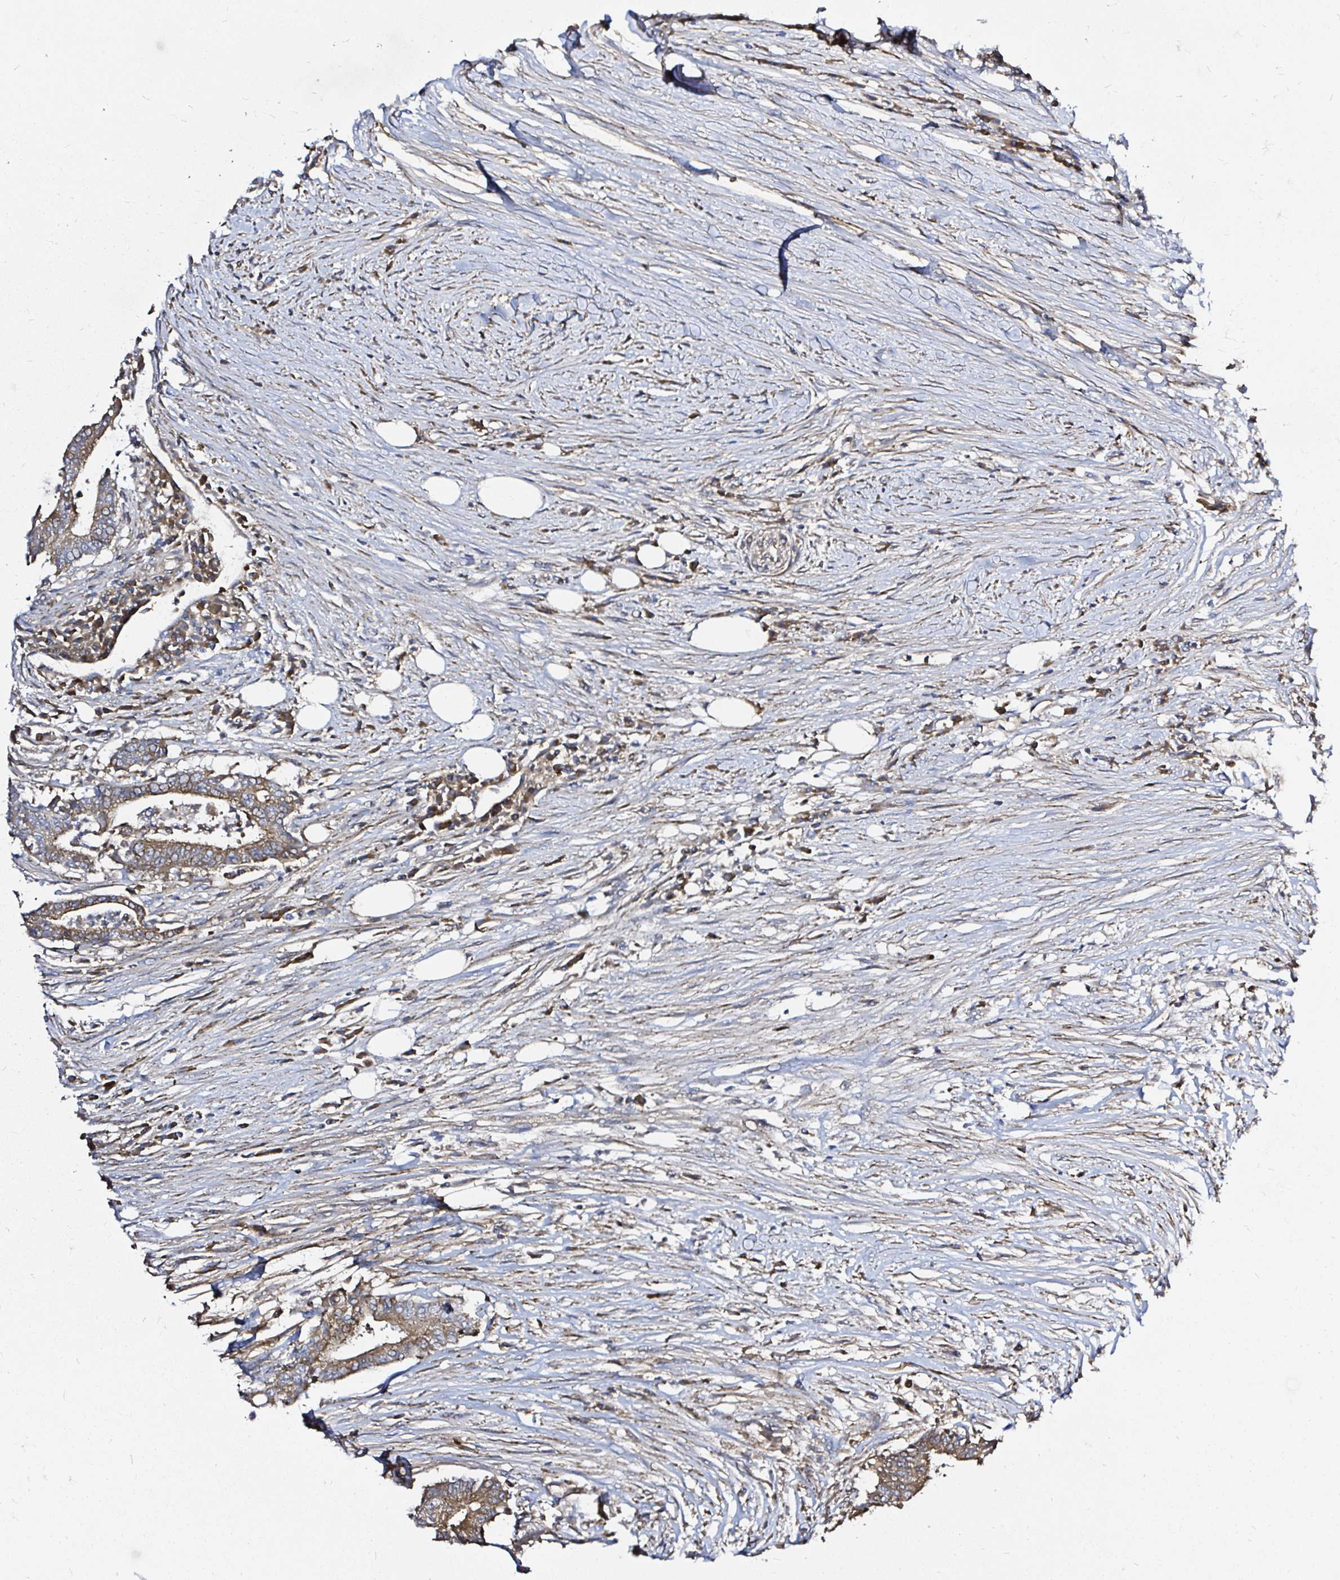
{"staining": {"intensity": "moderate", "quantity": ">75%", "location": "cytoplasmic/membranous"}, "tissue": "colorectal cancer", "cell_type": "Tumor cells", "image_type": "cancer", "snomed": [{"axis": "morphology", "description": "Adenocarcinoma, NOS"}, {"axis": "topography", "description": "Colon"}], "caption": "Immunohistochemistry micrograph of neoplastic tissue: colorectal adenocarcinoma stained using immunohistochemistry exhibits medium levels of moderate protein expression localized specifically in the cytoplasmic/membranous of tumor cells, appearing as a cytoplasmic/membranous brown color.", "gene": "ARHGEF37", "patient": {"sex": "female", "age": 43}}